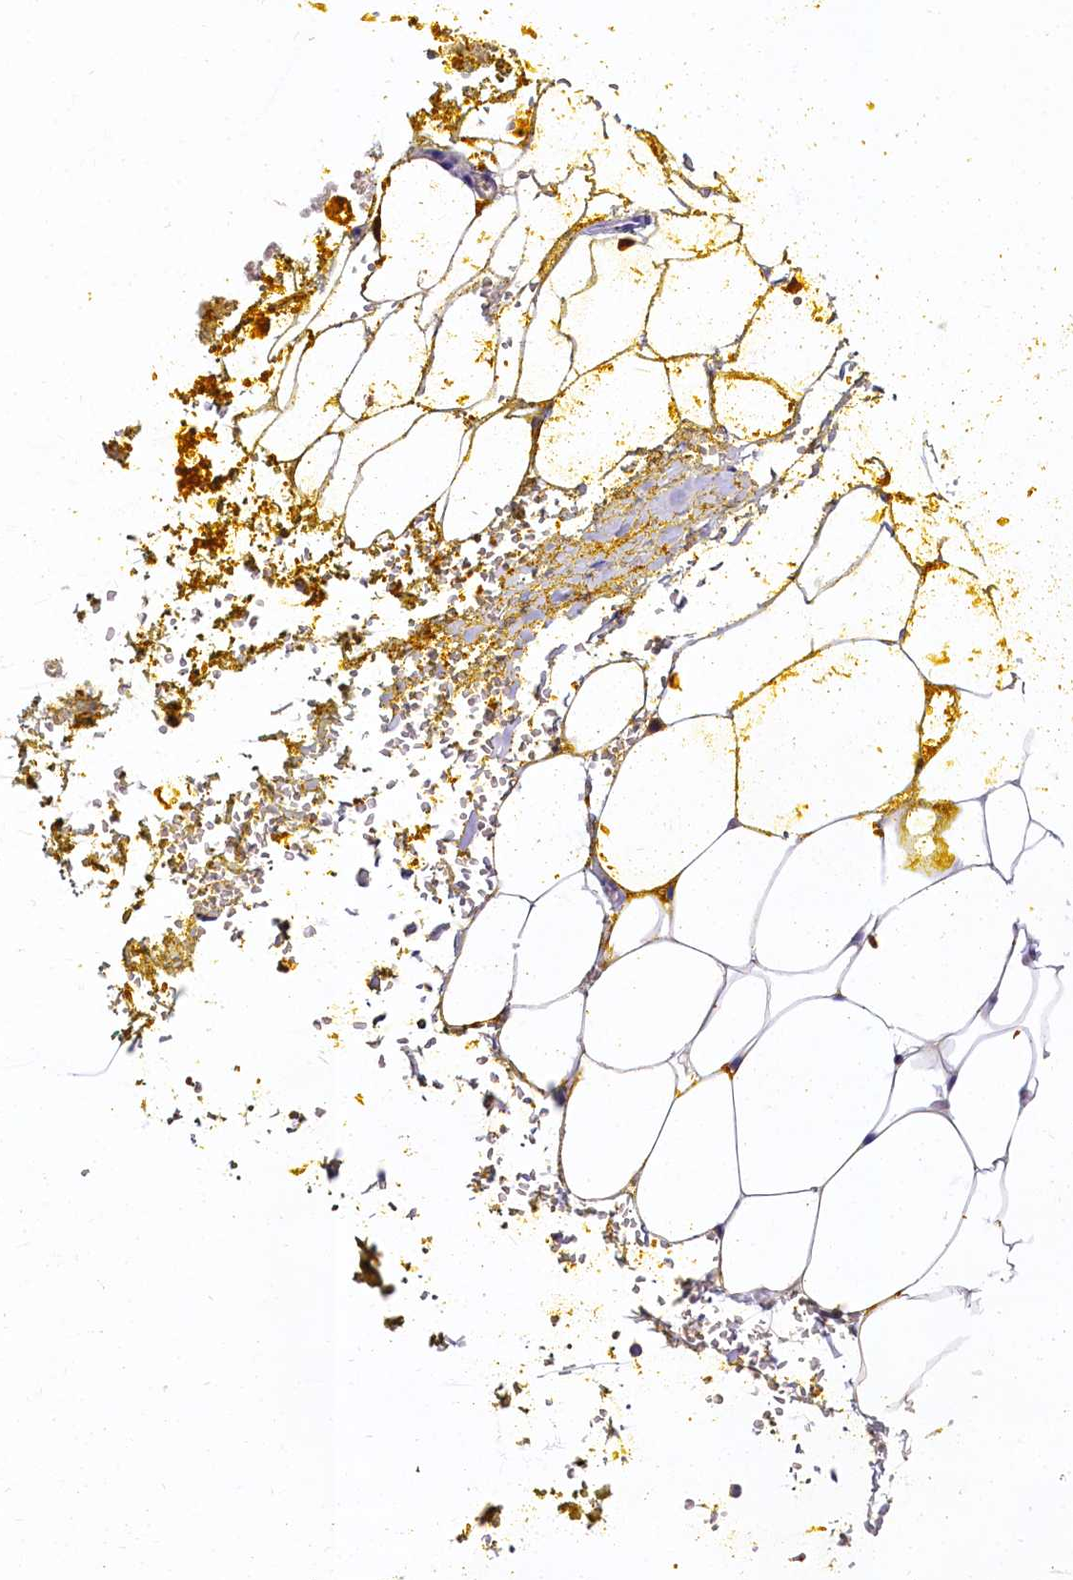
{"staining": {"intensity": "negative", "quantity": "none", "location": "none"}, "tissue": "adipose tissue", "cell_type": "Adipocytes", "image_type": "normal", "snomed": [{"axis": "morphology", "description": "Normal tissue, NOS"}, {"axis": "morphology", "description": "Adenocarcinoma, Low grade"}, {"axis": "topography", "description": "Prostate"}, {"axis": "topography", "description": "Peripheral nerve tissue"}], "caption": "This histopathology image is of normal adipose tissue stained with immunohistochemistry (IHC) to label a protein in brown with the nuclei are counter-stained blue. There is no positivity in adipocytes. The staining is performed using DAB (3,3'-diaminobenzidine) brown chromogen with nuclei counter-stained in using hematoxylin.", "gene": "QARS1", "patient": {"sex": "male", "age": 63}}